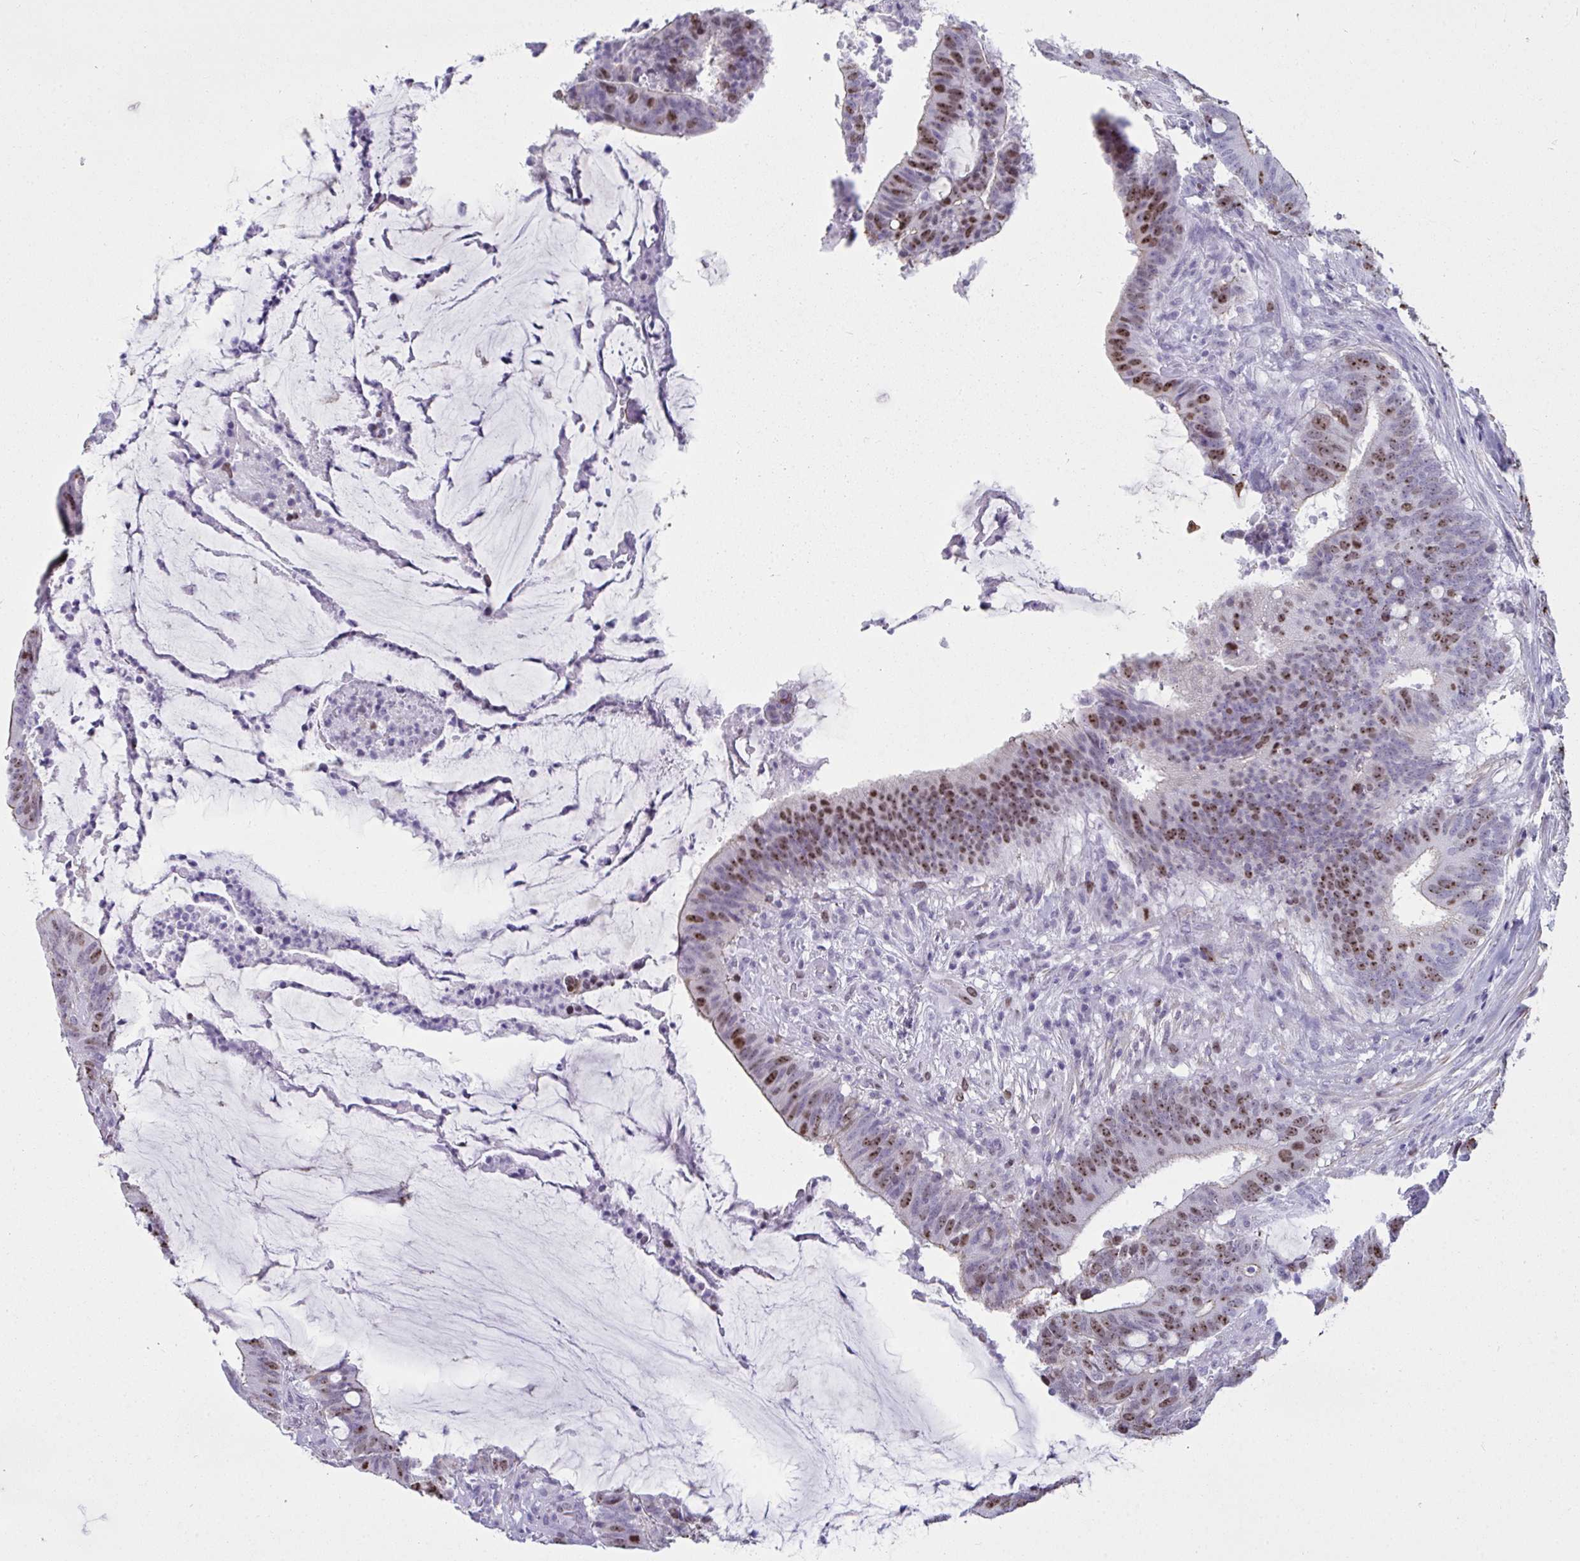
{"staining": {"intensity": "moderate", "quantity": ">75%", "location": "nuclear"}, "tissue": "colorectal cancer", "cell_type": "Tumor cells", "image_type": "cancer", "snomed": [{"axis": "morphology", "description": "Adenocarcinoma, NOS"}, {"axis": "topography", "description": "Colon"}], "caption": "DAB (3,3'-diaminobenzidine) immunohistochemical staining of adenocarcinoma (colorectal) exhibits moderate nuclear protein staining in approximately >75% of tumor cells. The protein is shown in brown color, while the nuclei are stained blue.", "gene": "SUZ12", "patient": {"sex": "female", "age": 43}}